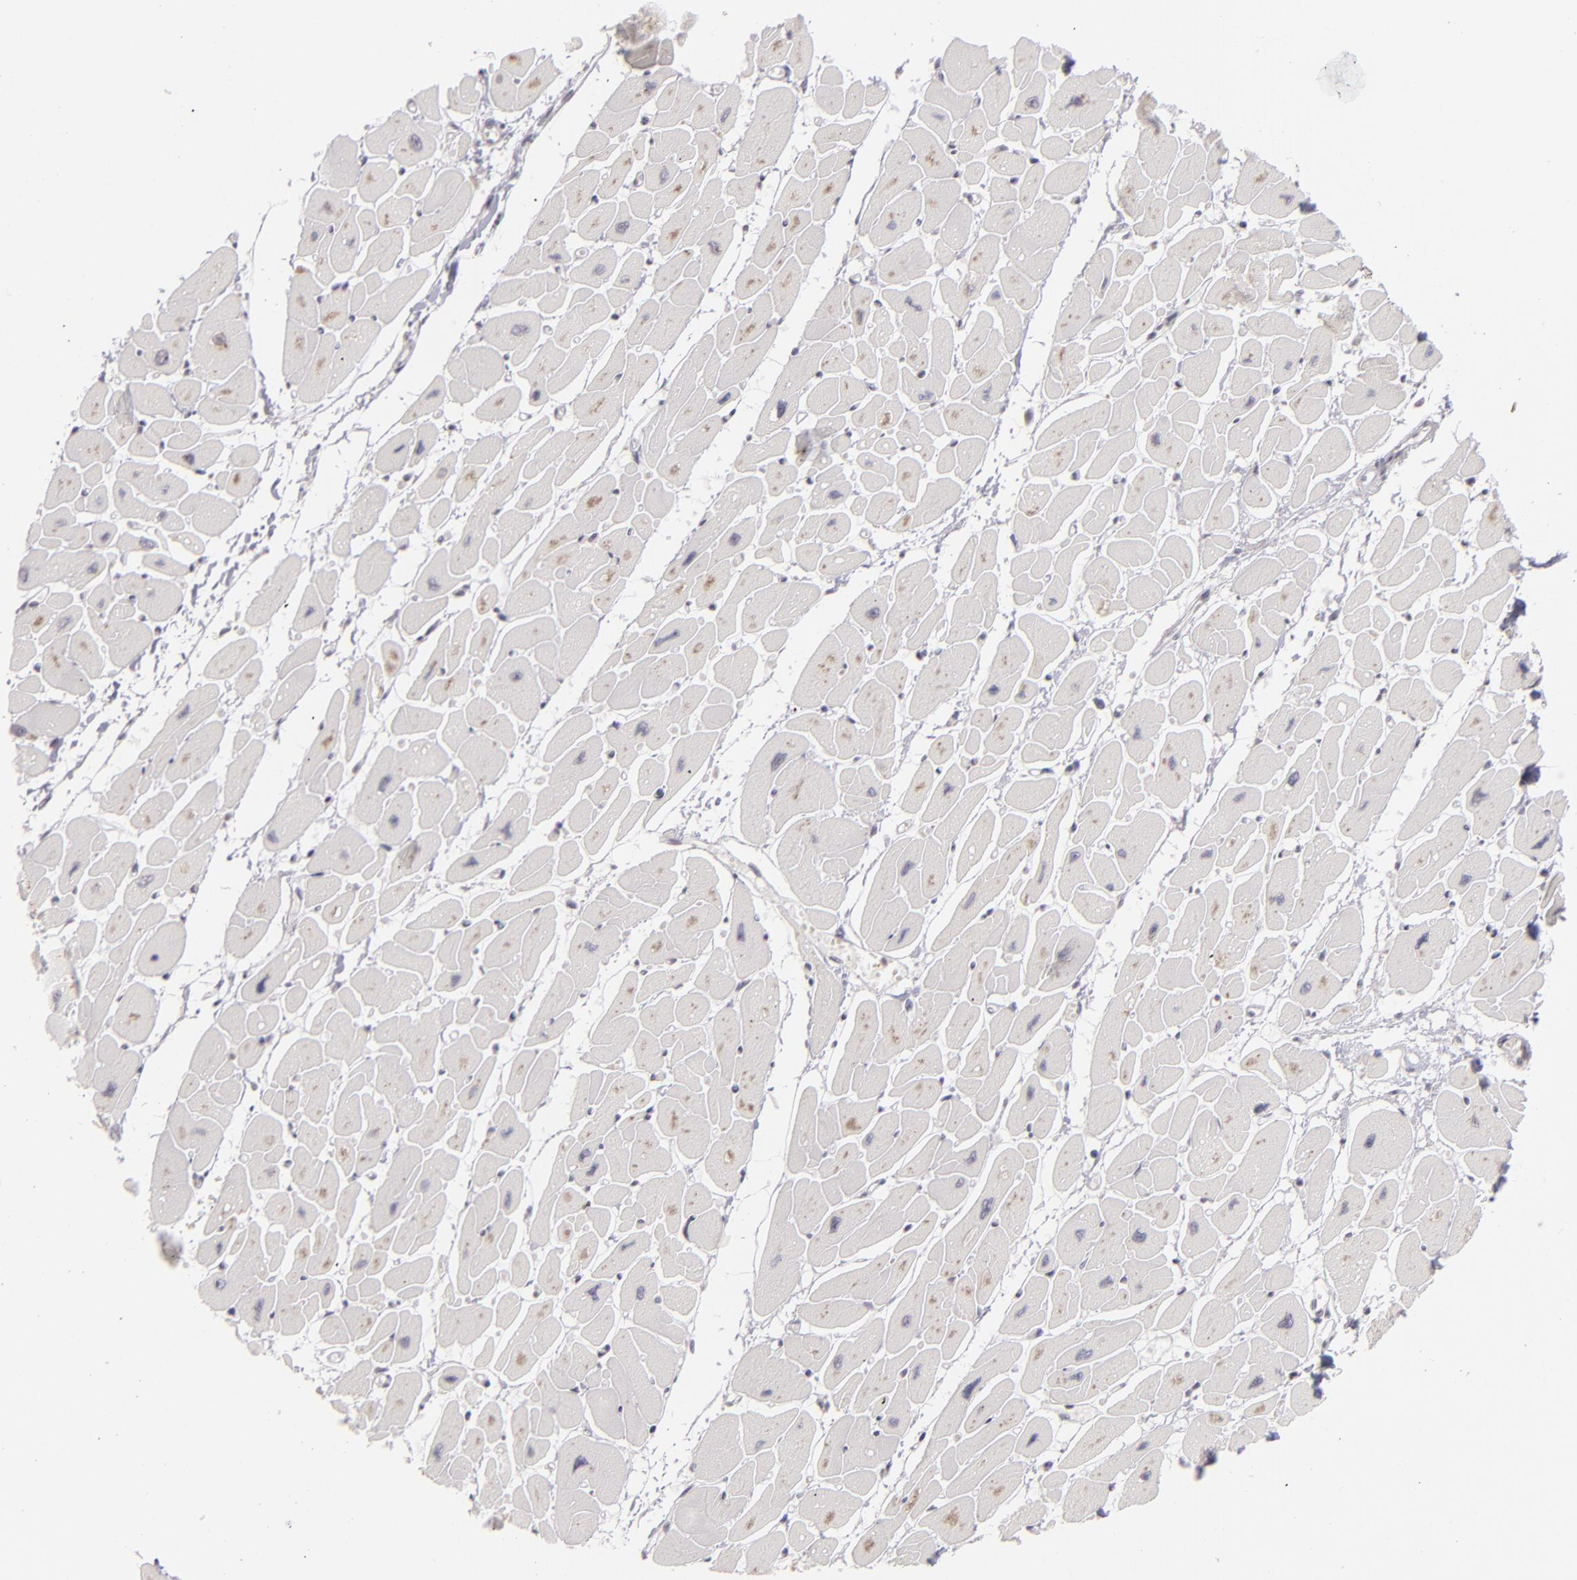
{"staining": {"intensity": "negative", "quantity": "none", "location": "none"}, "tissue": "heart muscle", "cell_type": "Cardiomyocytes", "image_type": "normal", "snomed": [{"axis": "morphology", "description": "Normal tissue, NOS"}, {"axis": "topography", "description": "Heart"}], "caption": "High power microscopy micrograph of an IHC micrograph of normal heart muscle, revealing no significant expression in cardiomyocytes.", "gene": "DAXX", "patient": {"sex": "female", "age": 54}}